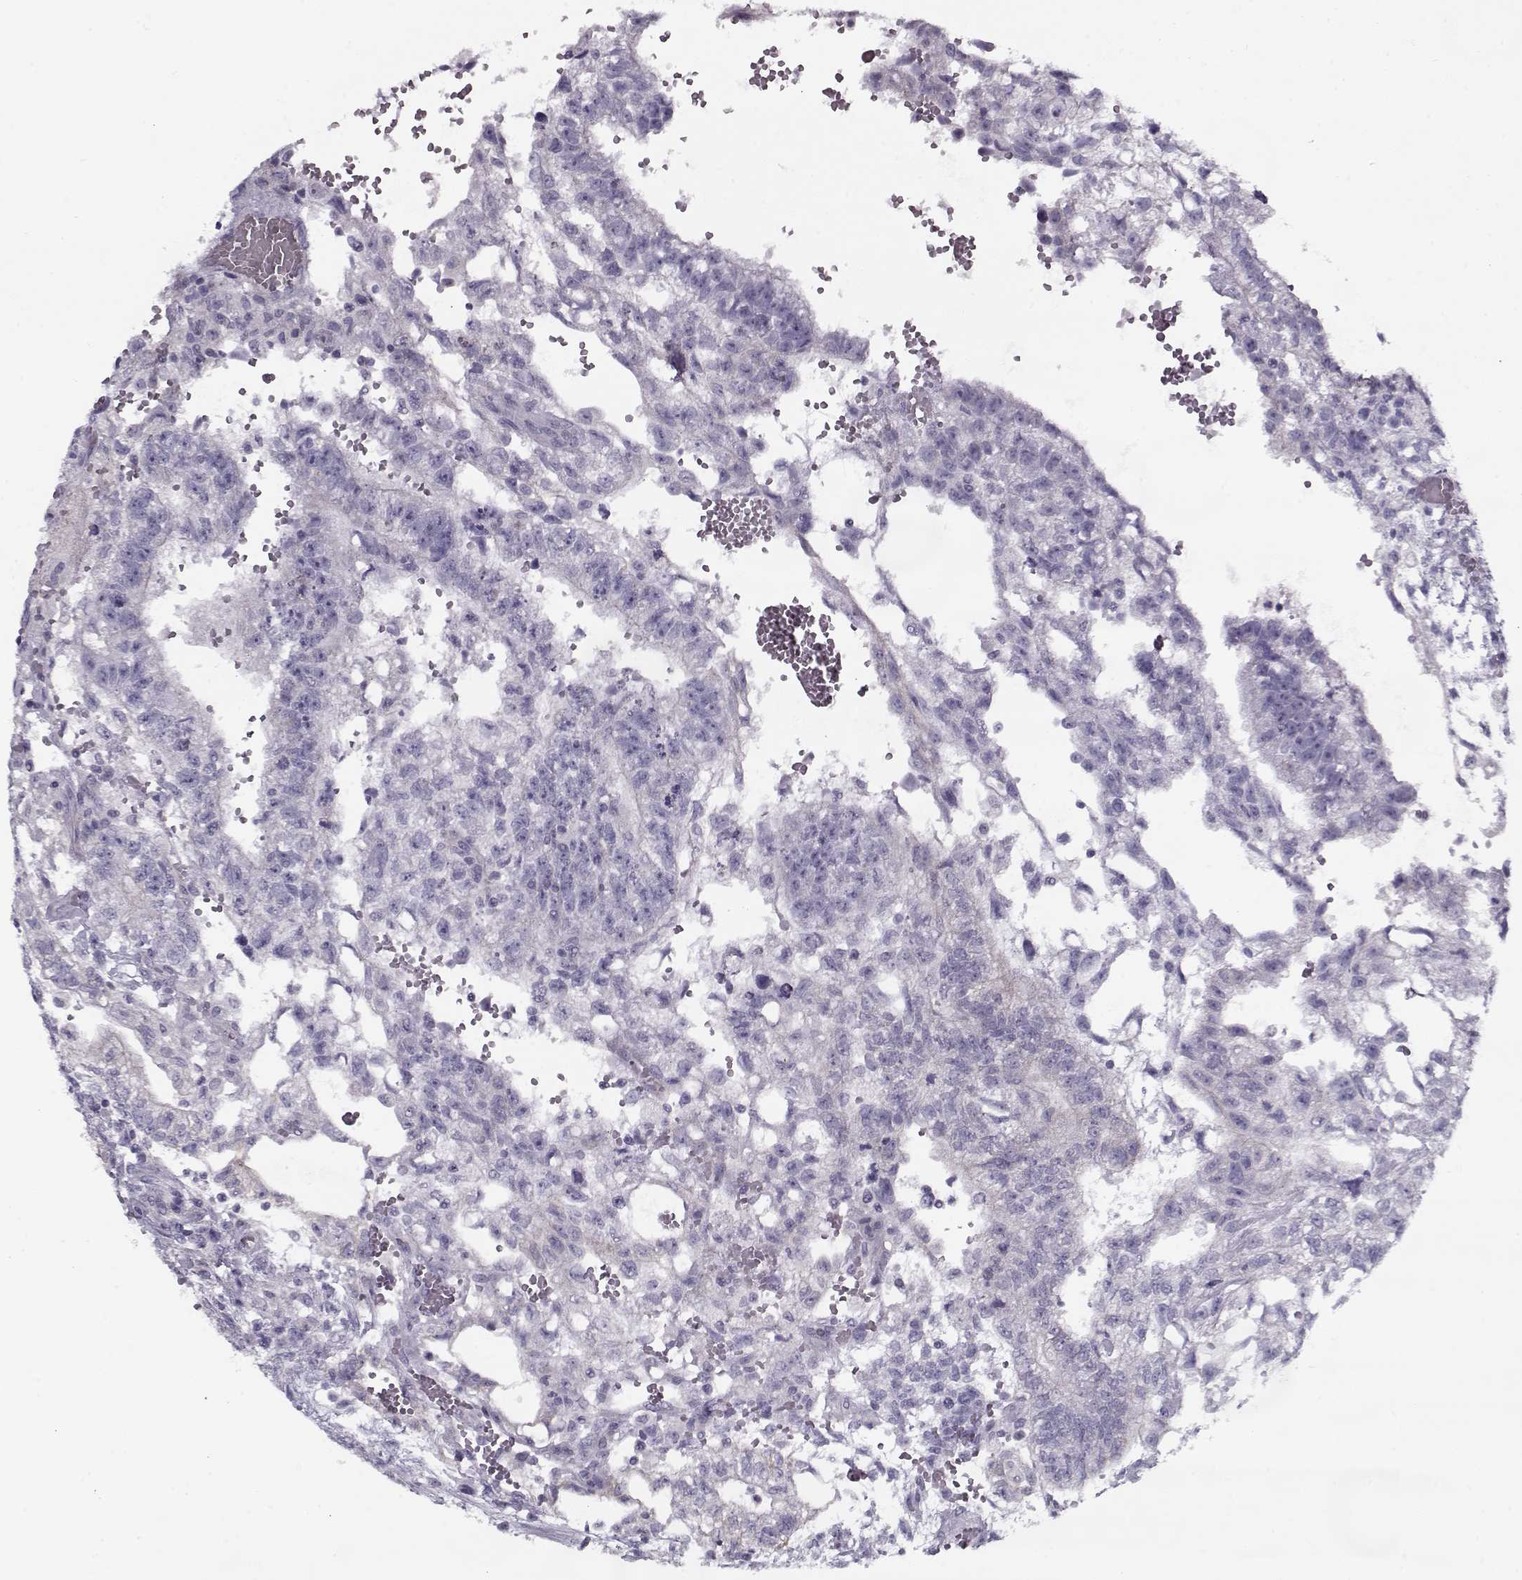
{"staining": {"intensity": "negative", "quantity": "none", "location": "none"}, "tissue": "testis cancer", "cell_type": "Tumor cells", "image_type": "cancer", "snomed": [{"axis": "morphology", "description": "Carcinoma, Embryonal, NOS"}, {"axis": "topography", "description": "Testis"}], "caption": "The immunohistochemistry histopathology image has no significant expression in tumor cells of testis cancer tissue.", "gene": "PP2D1", "patient": {"sex": "male", "age": 32}}